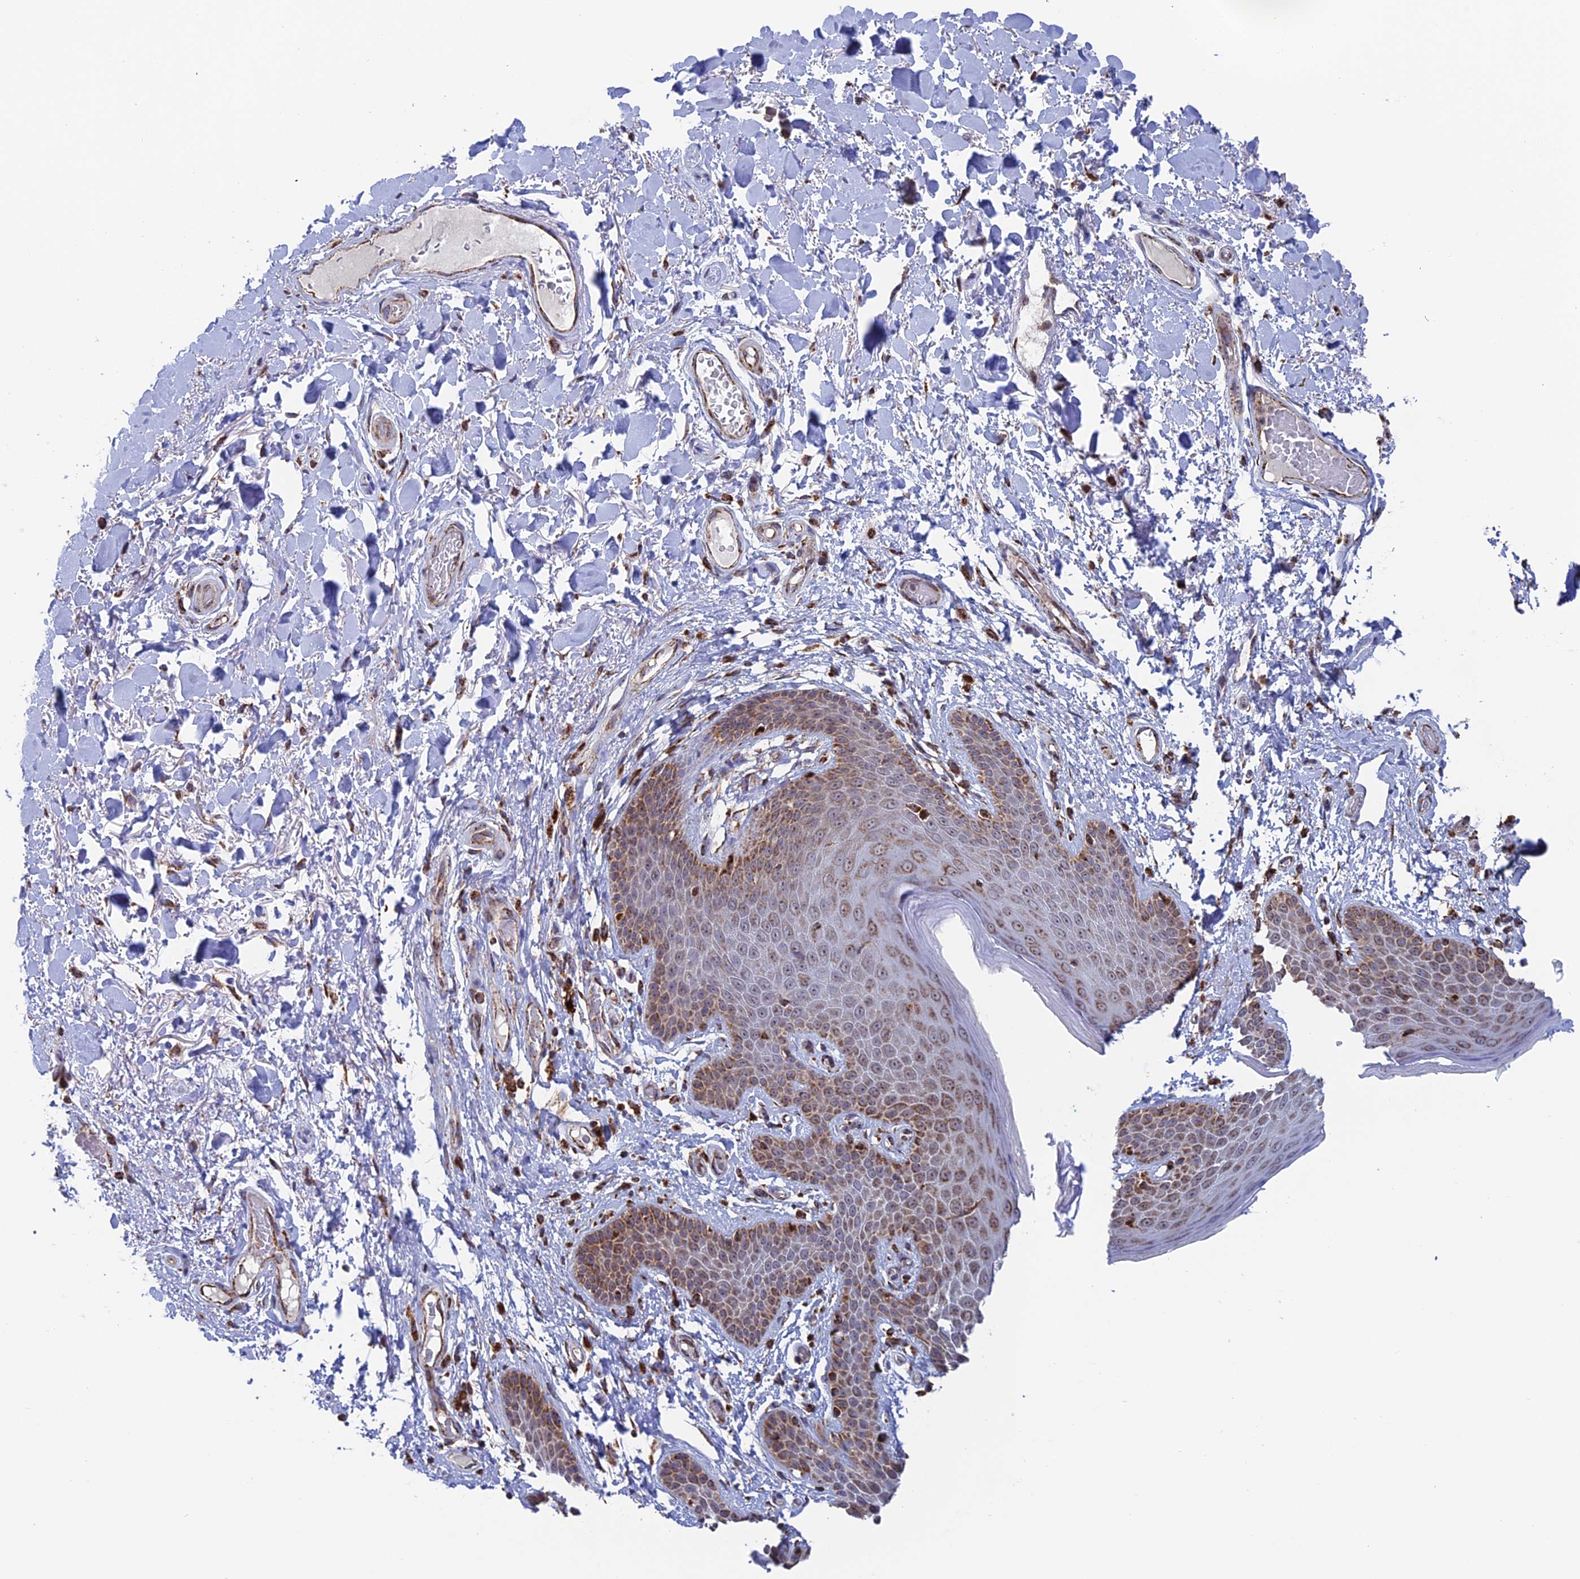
{"staining": {"intensity": "moderate", "quantity": "25%-75%", "location": "cytoplasmic/membranous"}, "tissue": "skin", "cell_type": "Epidermal cells", "image_type": "normal", "snomed": [{"axis": "morphology", "description": "Normal tissue, NOS"}, {"axis": "topography", "description": "Anal"}], "caption": "DAB (3,3'-diaminobenzidine) immunohistochemical staining of benign skin exhibits moderate cytoplasmic/membranous protein staining in about 25%-75% of epidermal cells. Immunohistochemistry (ihc) stains the protein of interest in brown and the nuclei are stained blue.", "gene": "DTYMK", "patient": {"sex": "male", "age": 74}}